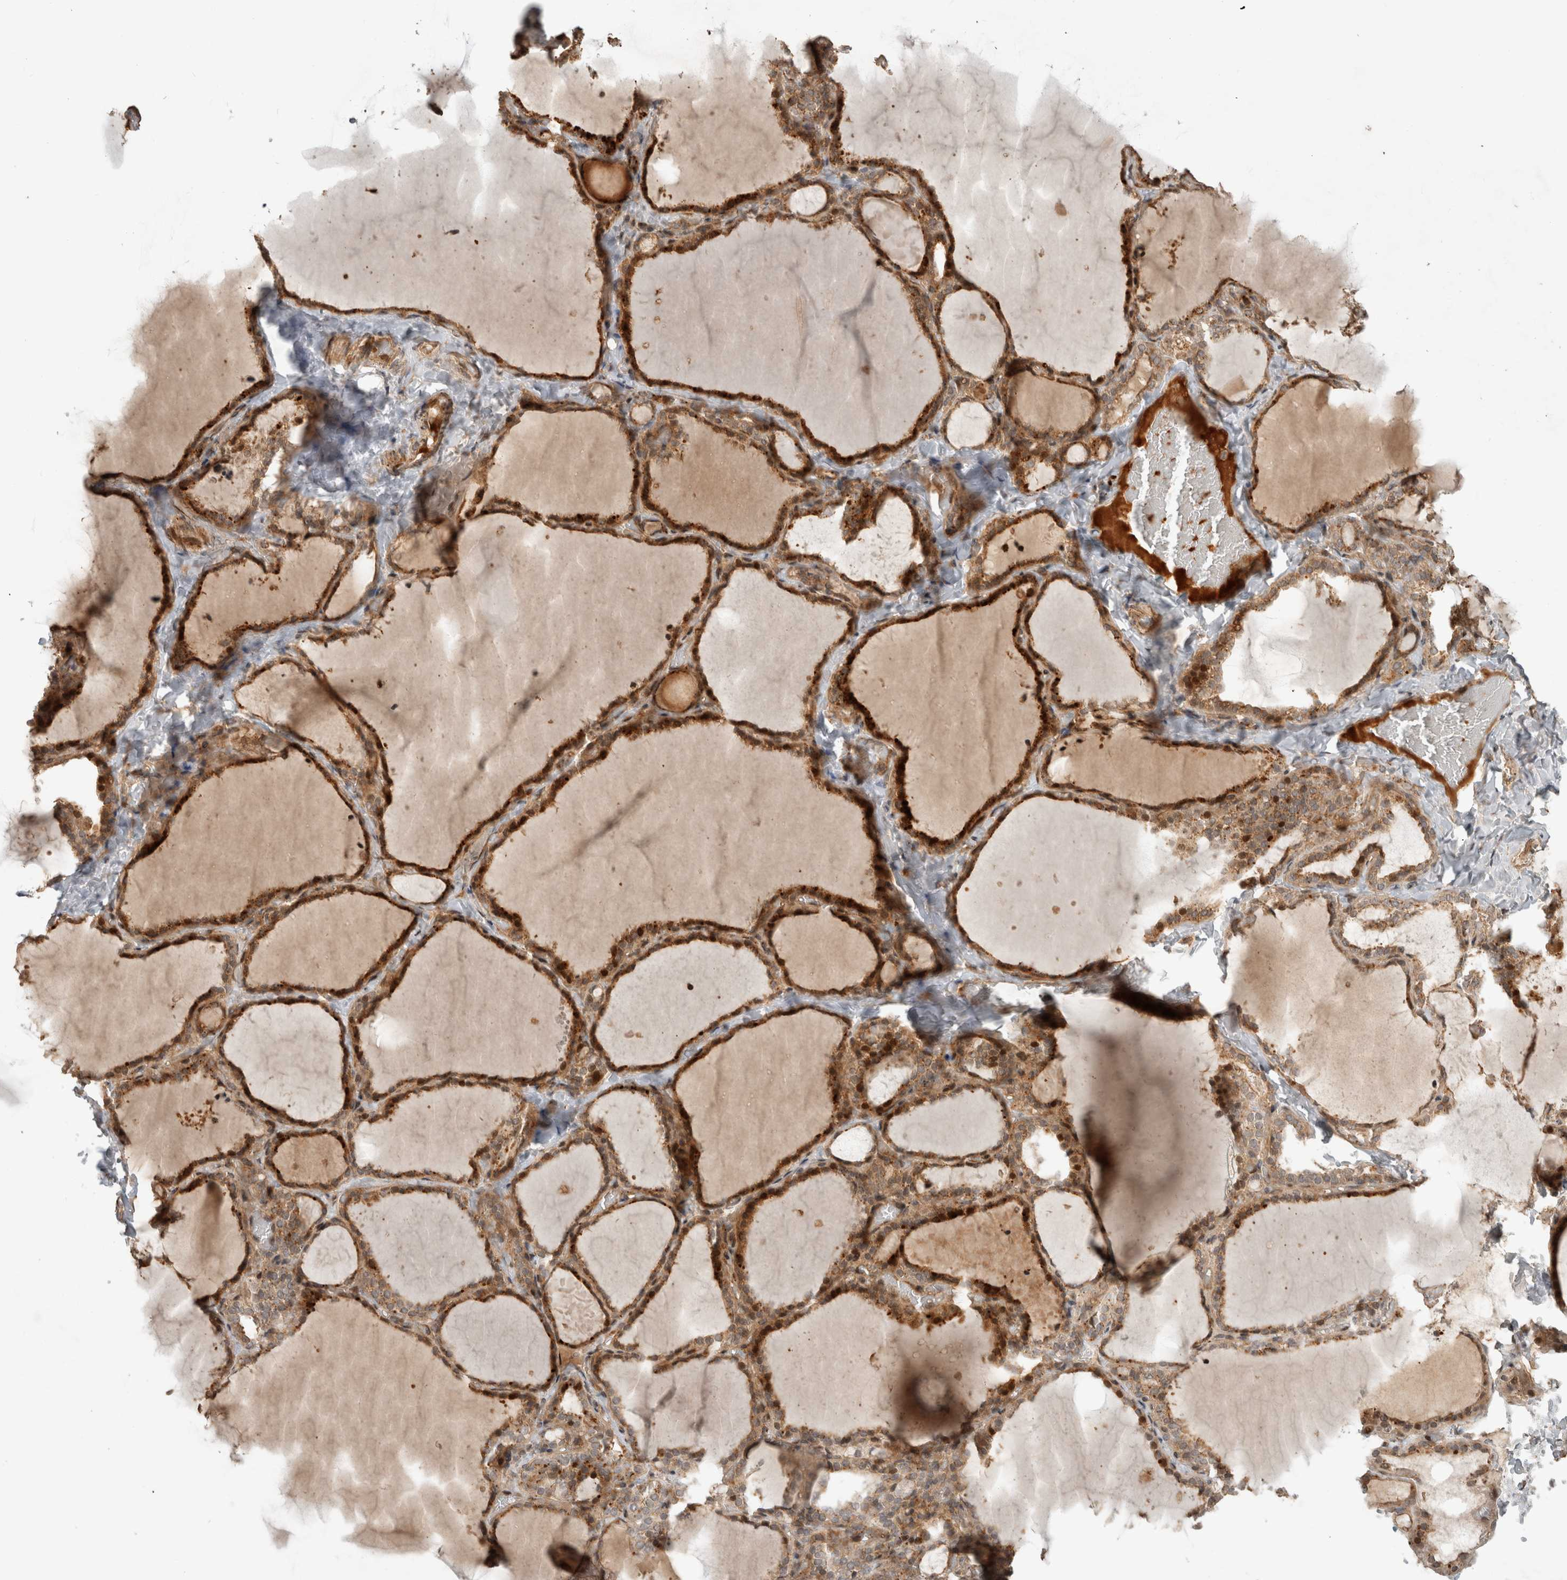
{"staining": {"intensity": "strong", "quantity": ">75%", "location": "cytoplasmic/membranous"}, "tissue": "thyroid gland", "cell_type": "Glandular cells", "image_type": "normal", "snomed": [{"axis": "morphology", "description": "Normal tissue, NOS"}, {"axis": "topography", "description": "Thyroid gland"}], "caption": "Immunohistochemical staining of unremarkable human thyroid gland displays high levels of strong cytoplasmic/membranous positivity in approximately >75% of glandular cells. (Brightfield microscopy of DAB IHC at high magnification).", "gene": "PITPNC1", "patient": {"sex": "female", "age": 22}}